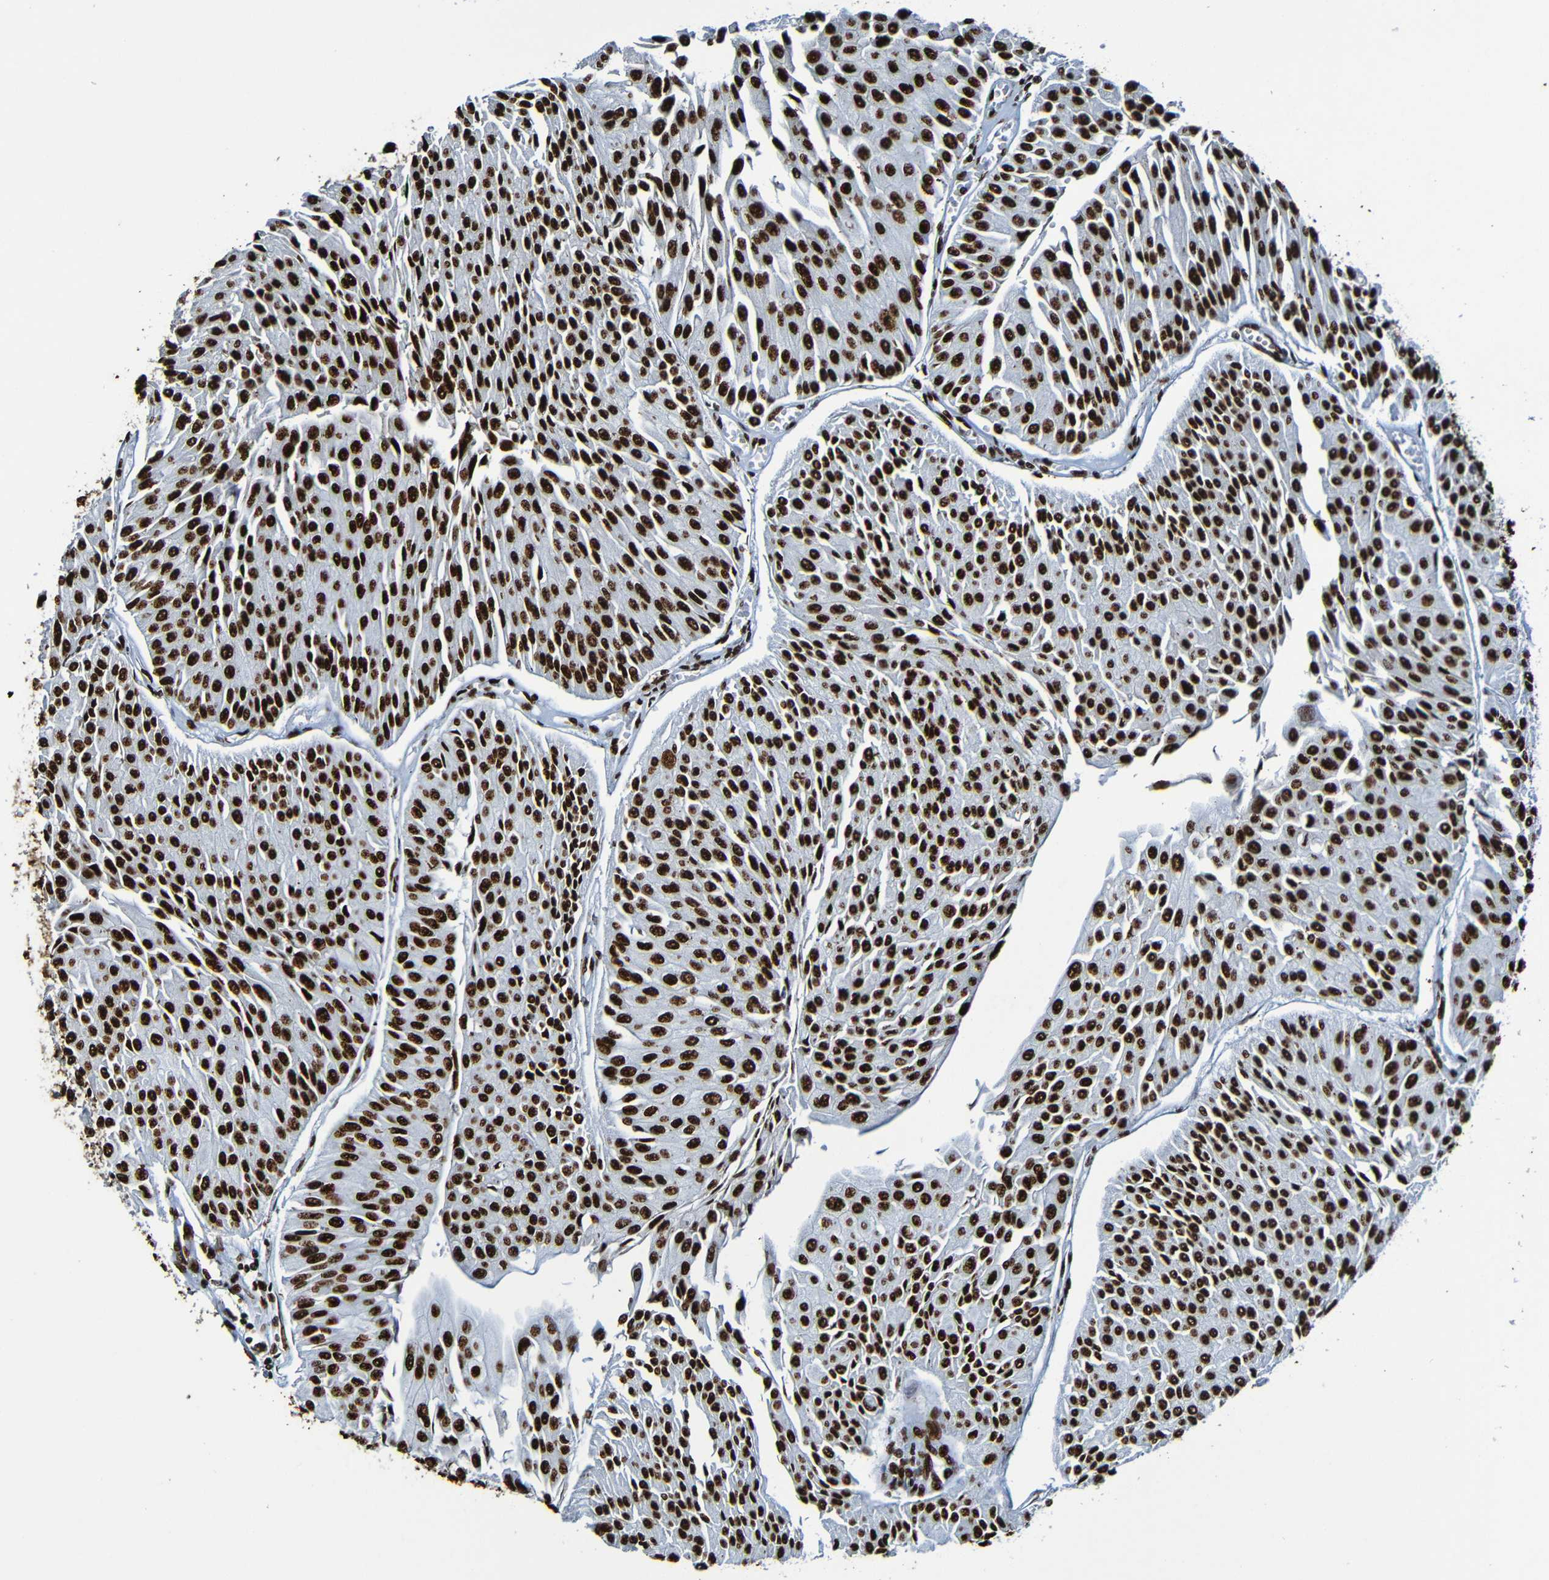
{"staining": {"intensity": "strong", "quantity": ">75%", "location": "nuclear"}, "tissue": "urothelial cancer", "cell_type": "Tumor cells", "image_type": "cancer", "snomed": [{"axis": "morphology", "description": "Urothelial carcinoma, Low grade"}, {"axis": "topography", "description": "Urinary bladder"}], "caption": "Immunohistochemistry (IHC) histopathology image of neoplastic tissue: human urothelial cancer stained using immunohistochemistry demonstrates high levels of strong protein expression localized specifically in the nuclear of tumor cells, appearing as a nuclear brown color.", "gene": "SRSF3", "patient": {"sex": "male", "age": 67}}